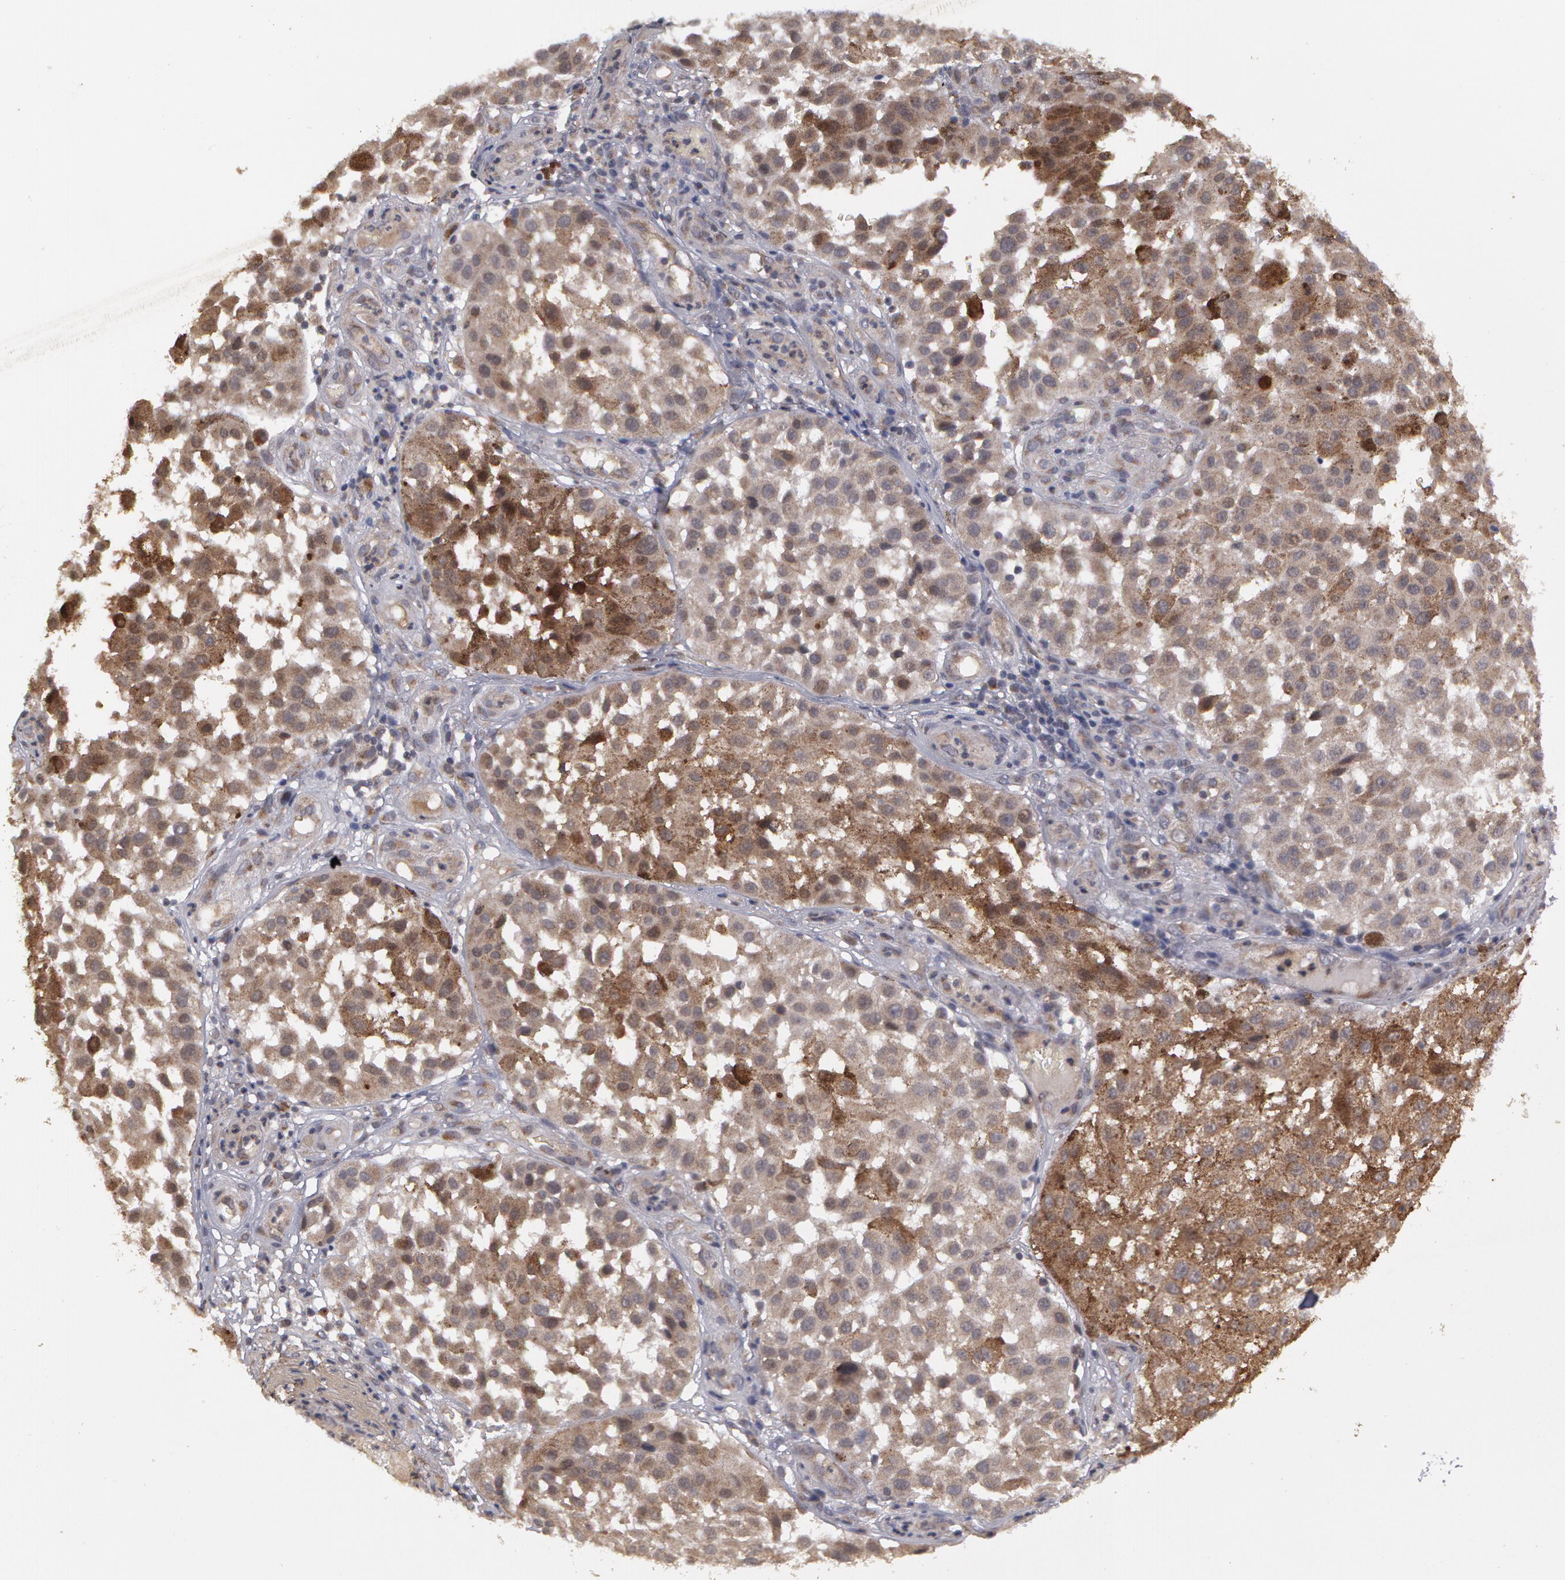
{"staining": {"intensity": "moderate", "quantity": "<25%", "location": "cytoplasmic/membranous"}, "tissue": "melanoma", "cell_type": "Tumor cells", "image_type": "cancer", "snomed": [{"axis": "morphology", "description": "Malignant melanoma, NOS"}, {"axis": "topography", "description": "Skin"}], "caption": "Malignant melanoma stained for a protein shows moderate cytoplasmic/membranous positivity in tumor cells.", "gene": "STX5", "patient": {"sex": "female", "age": 64}}